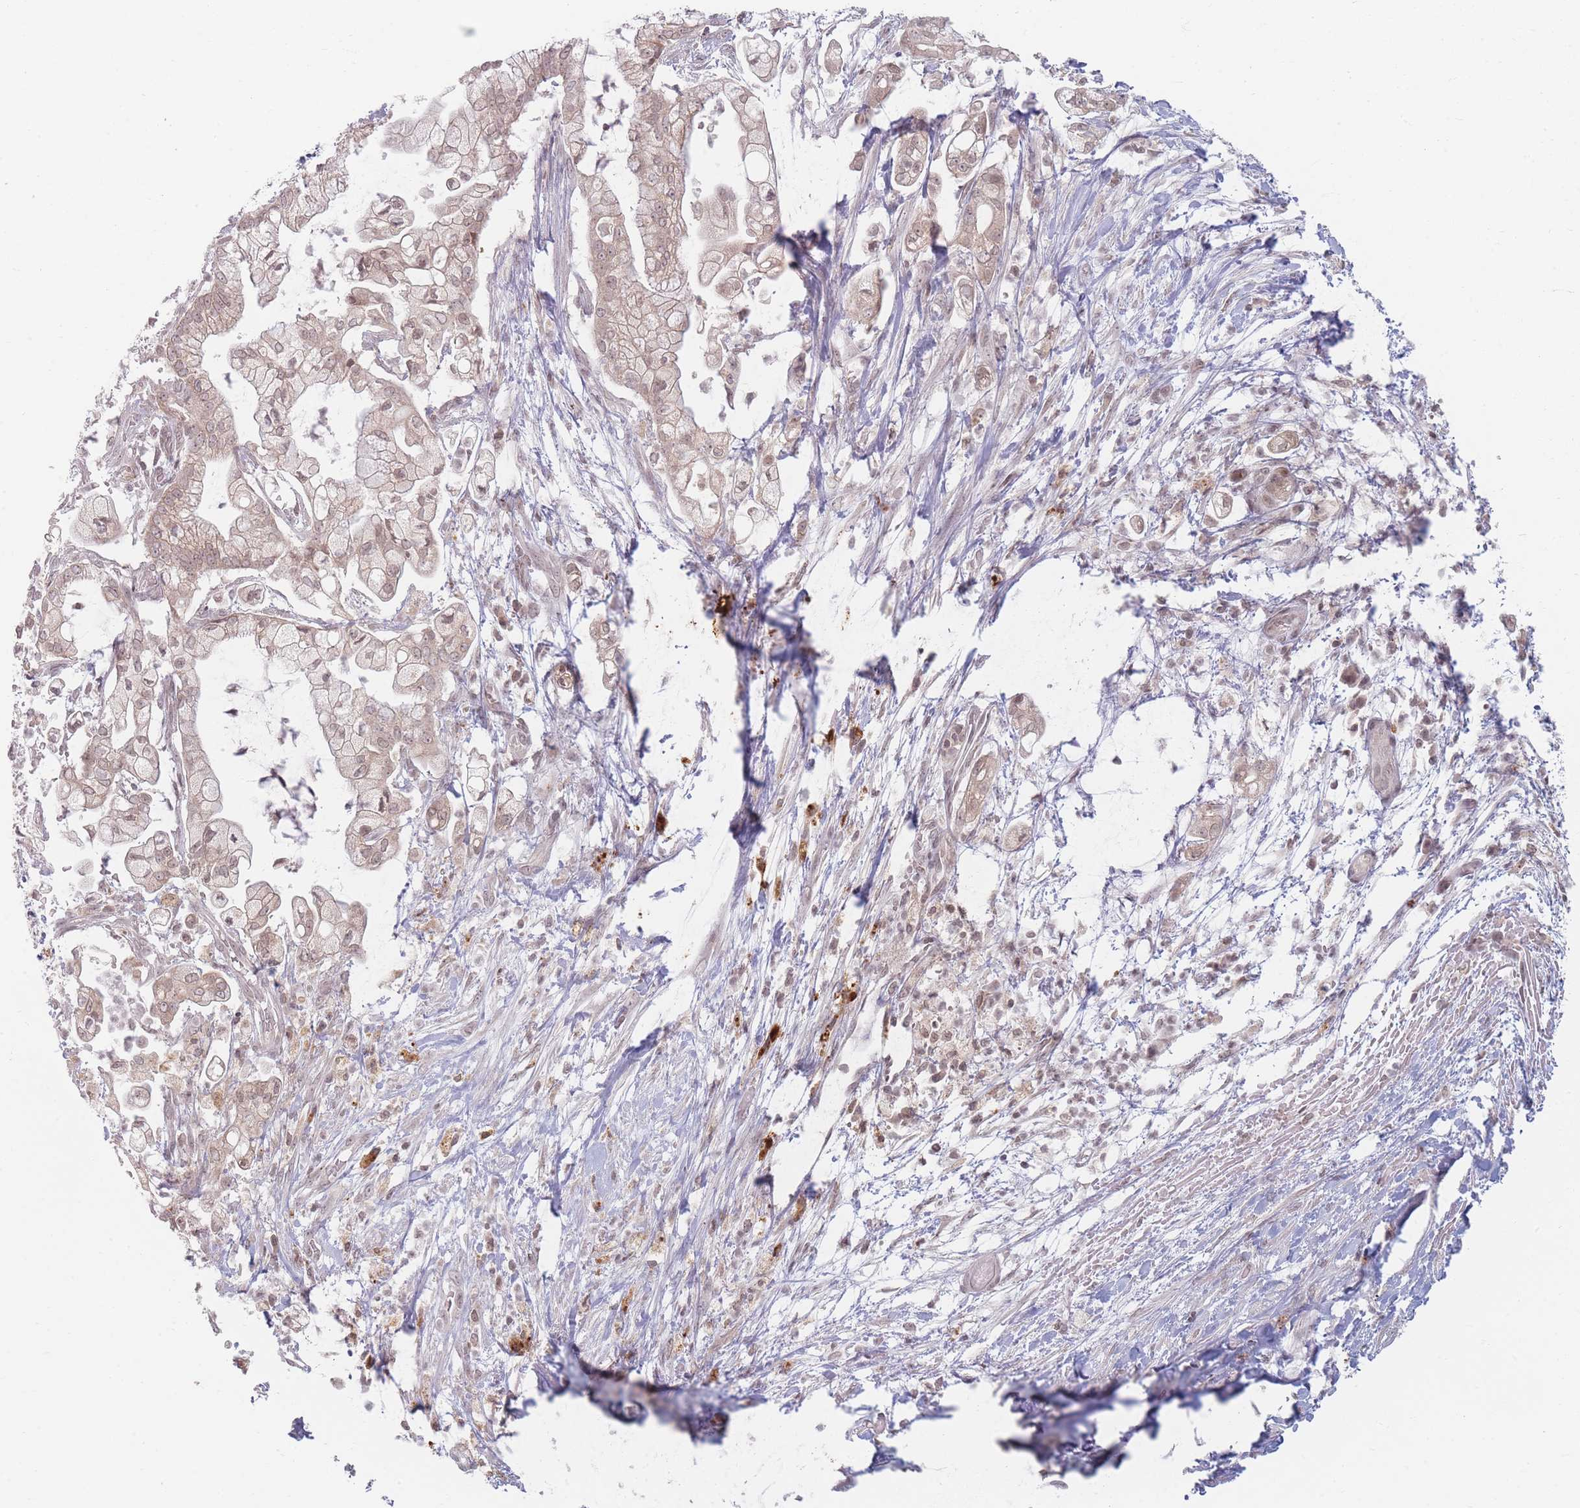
{"staining": {"intensity": "weak", "quantity": ">75%", "location": "cytoplasmic/membranous,nuclear"}, "tissue": "pancreatic cancer", "cell_type": "Tumor cells", "image_type": "cancer", "snomed": [{"axis": "morphology", "description": "Adenocarcinoma, NOS"}, {"axis": "topography", "description": "Pancreas"}], "caption": "Pancreatic adenocarcinoma stained with a protein marker reveals weak staining in tumor cells.", "gene": "SPATA45", "patient": {"sex": "female", "age": 69}}